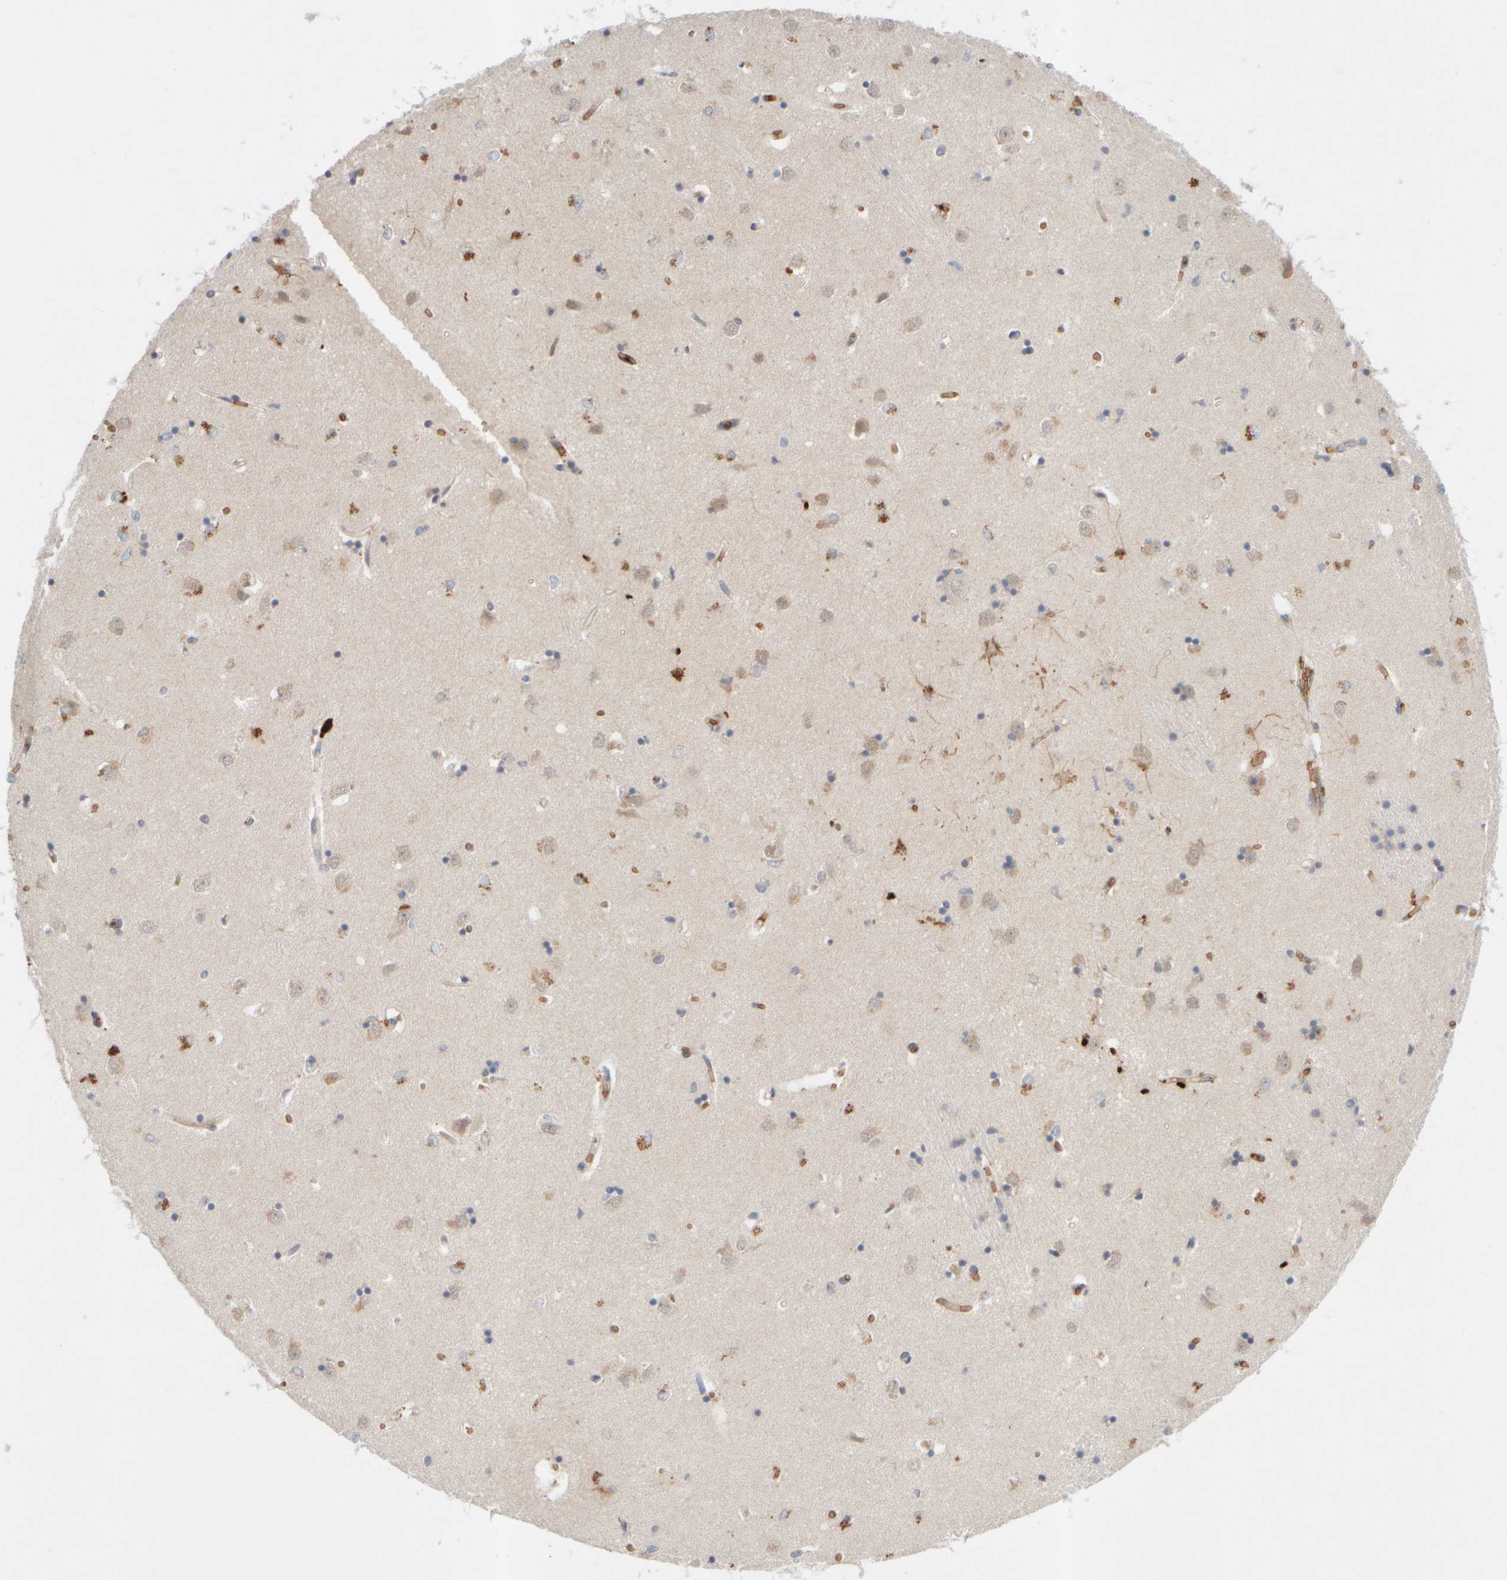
{"staining": {"intensity": "weak", "quantity": "<25%", "location": "cytoplasmic/membranous"}, "tissue": "caudate", "cell_type": "Glial cells", "image_type": "normal", "snomed": [{"axis": "morphology", "description": "Normal tissue, NOS"}, {"axis": "topography", "description": "Lateral ventricle wall"}], "caption": "Glial cells show no significant staining in benign caudate. (DAB (3,3'-diaminobenzidine) immunohistochemistry (IHC) with hematoxylin counter stain).", "gene": "MST1", "patient": {"sex": "male", "age": 45}}